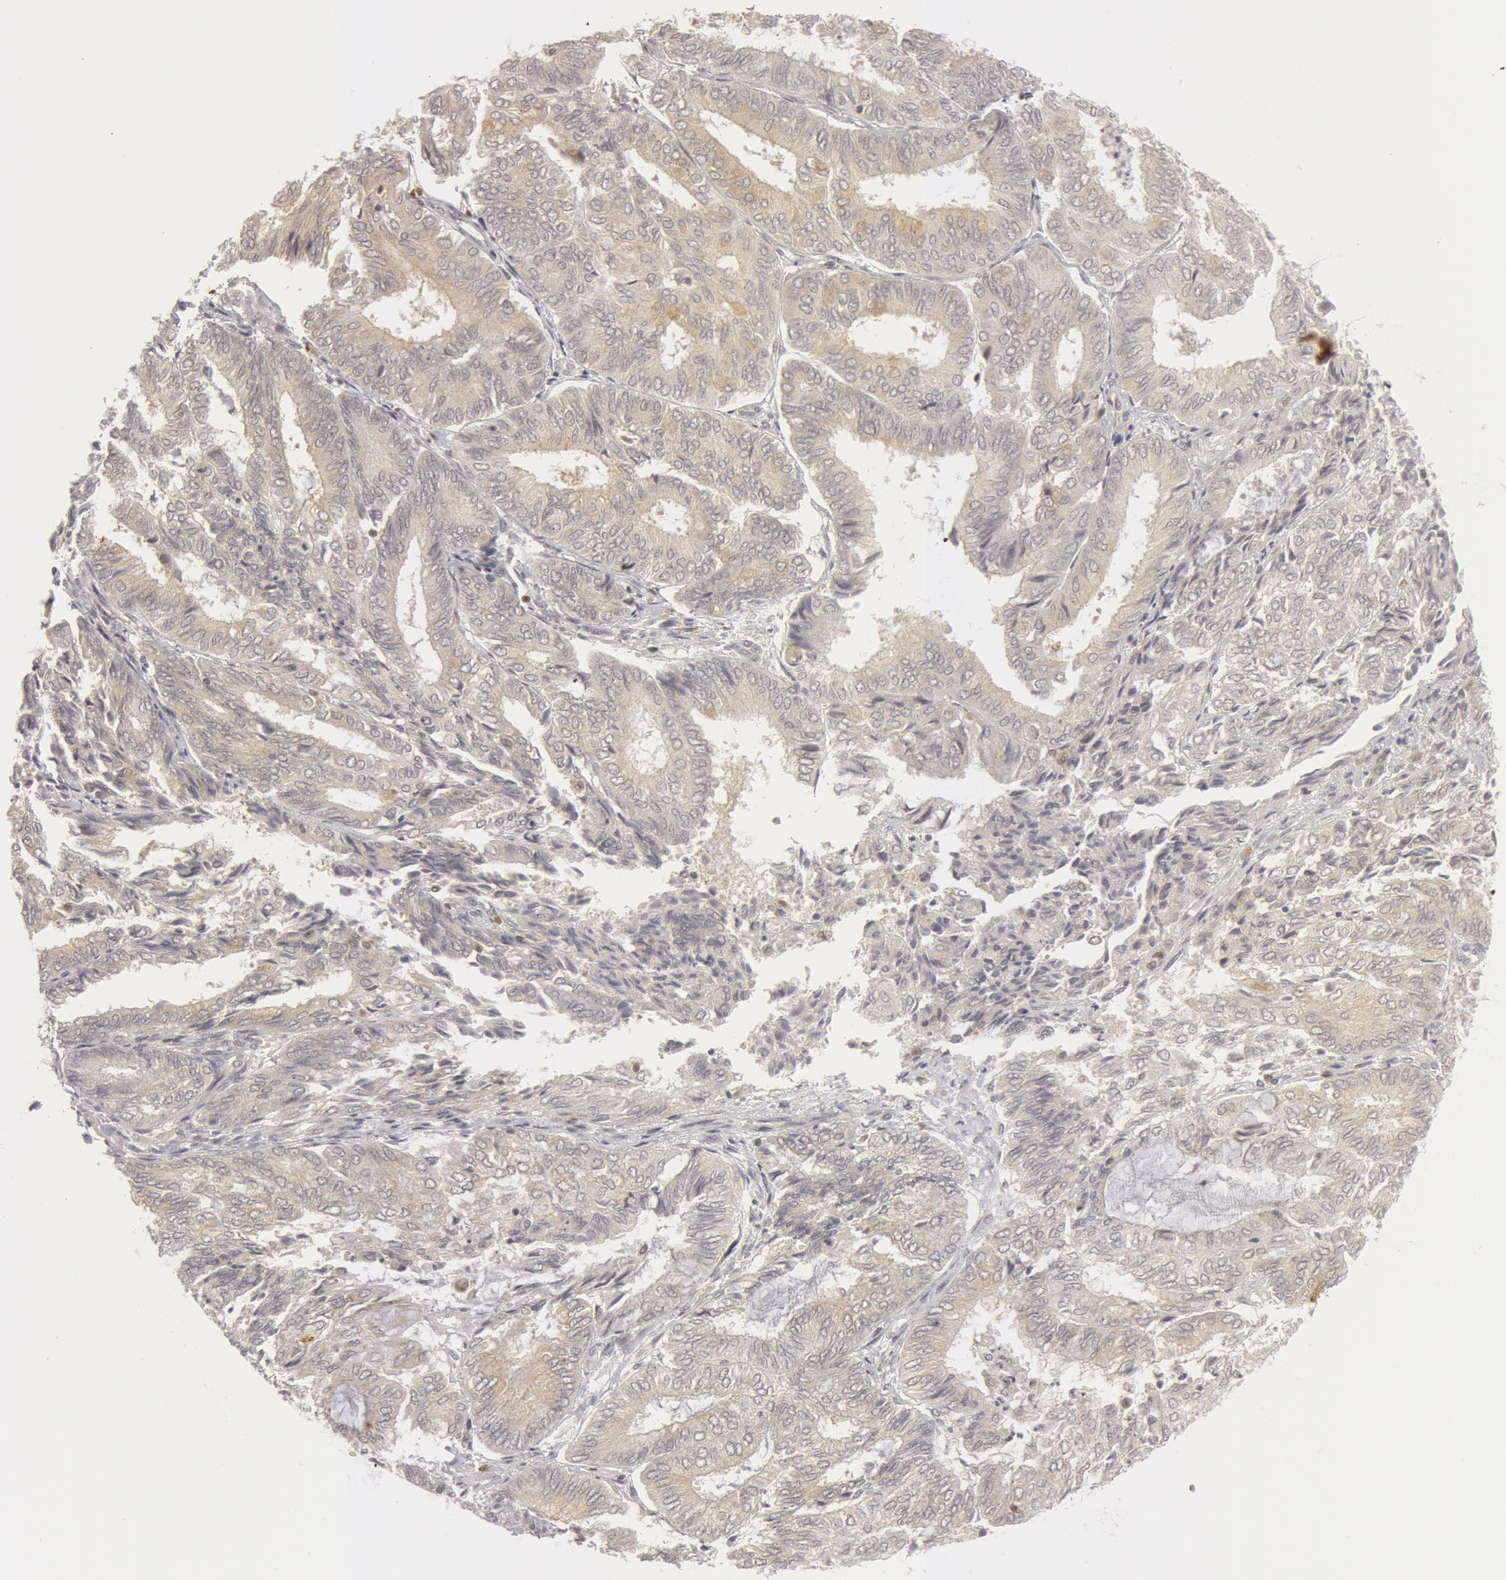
{"staining": {"intensity": "weak", "quantity": "<25%", "location": "nuclear"}, "tissue": "endometrial cancer", "cell_type": "Tumor cells", "image_type": "cancer", "snomed": [{"axis": "morphology", "description": "Adenocarcinoma, NOS"}, {"axis": "topography", "description": "Endometrium"}], "caption": "Immunohistochemistry (IHC) image of human endometrial adenocarcinoma stained for a protein (brown), which shows no staining in tumor cells. Brightfield microscopy of immunohistochemistry stained with DAB (3,3'-diaminobenzidine) (brown) and hematoxylin (blue), captured at high magnification.", "gene": "OASL", "patient": {"sex": "female", "age": 59}}